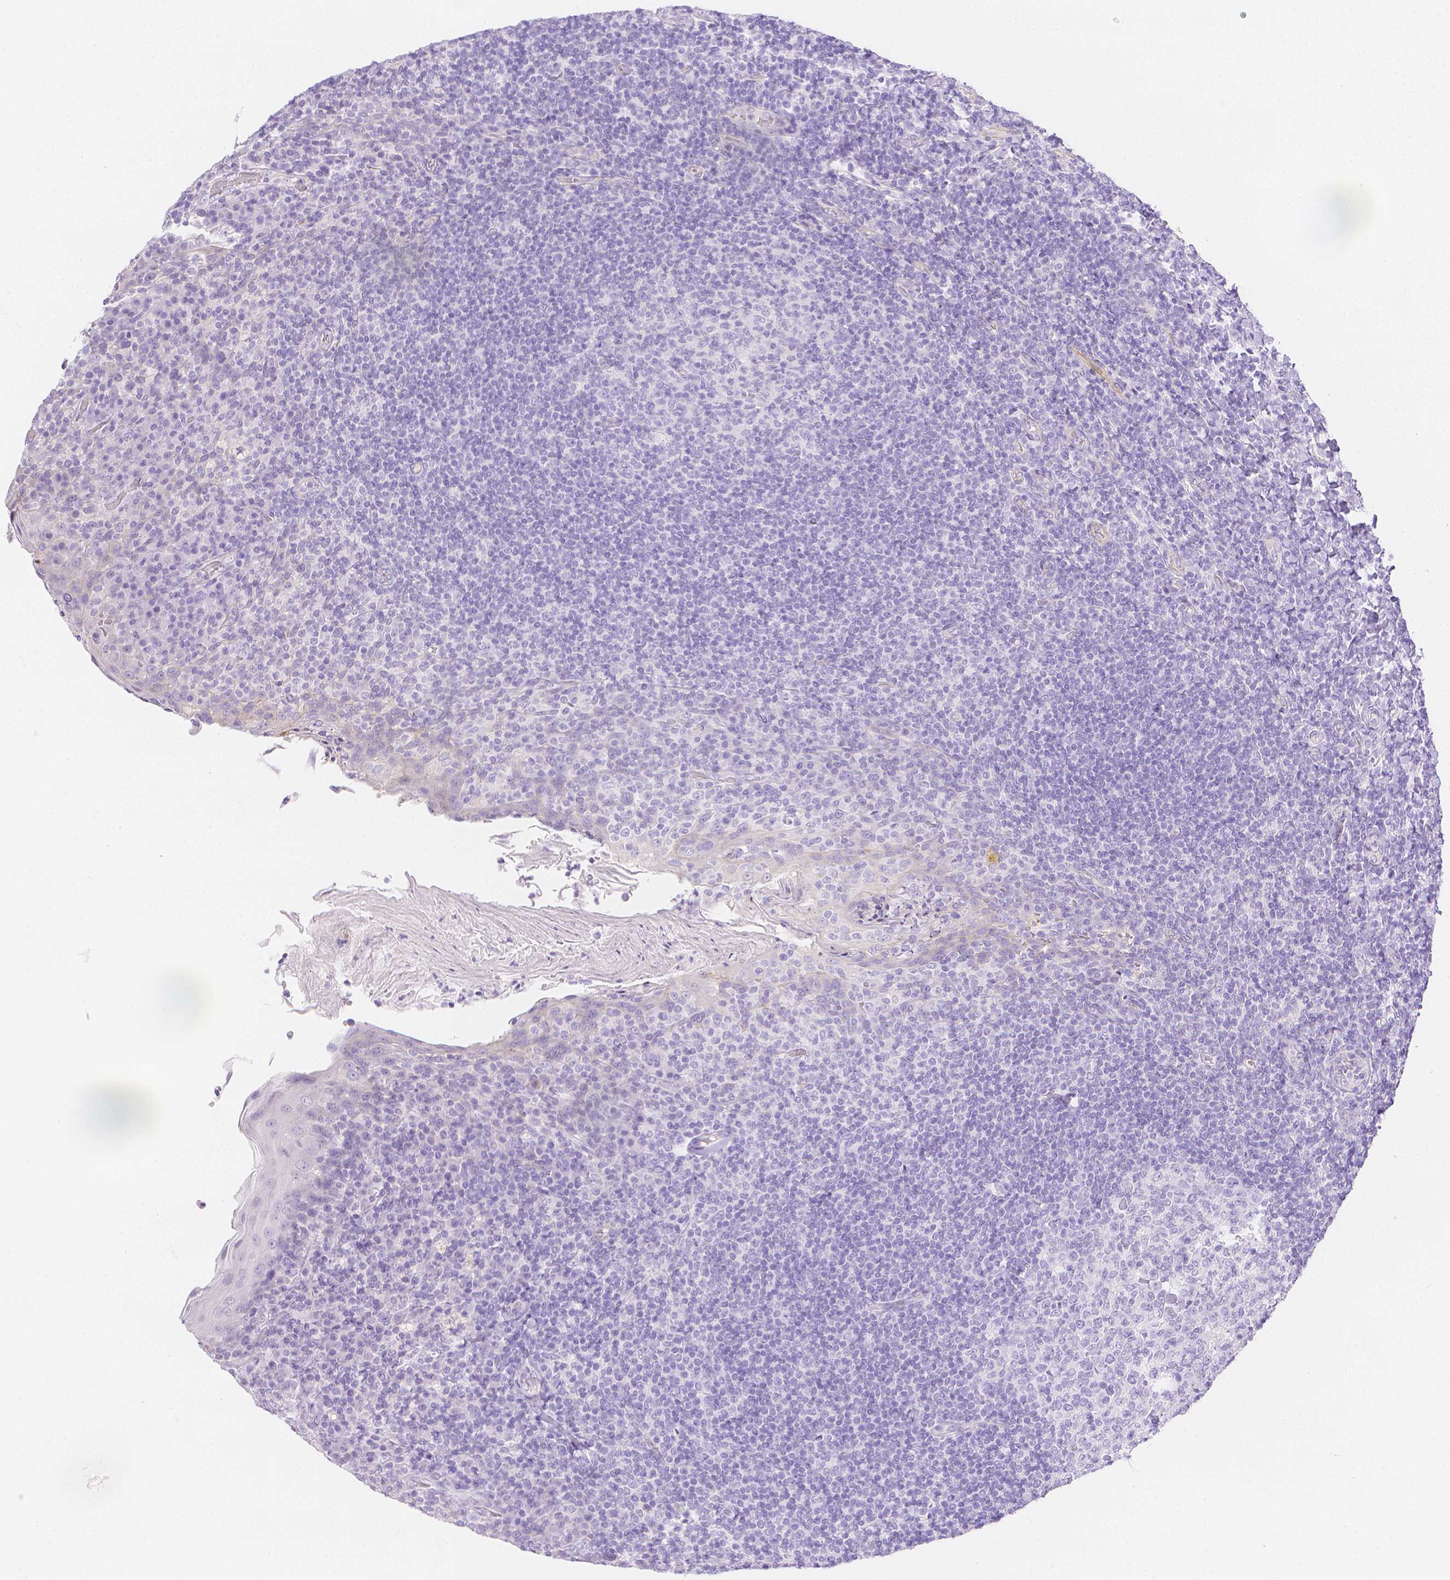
{"staining": {"intensity": "negative", "quantity": "none", "location": "none"}, "tissue": "tonsil", "cell_type": "Germinal center cells", "image_type": "normal", "snomed": [{"axis": "morphology", "description": "Normal tissue, NOS"}, {"axis": "topography", "description": "Tonsil"}], "caption": "Germinal center cells are negative for brown protein staining in unremarkable tonsil. (Brightfield microscopy of DAB (3,3'-diaminobenzidine) immunohistochemistry (IHC) at high magnification).", "gene": "SLC27A5", "patient": {"sex": "female", "age": 10}}